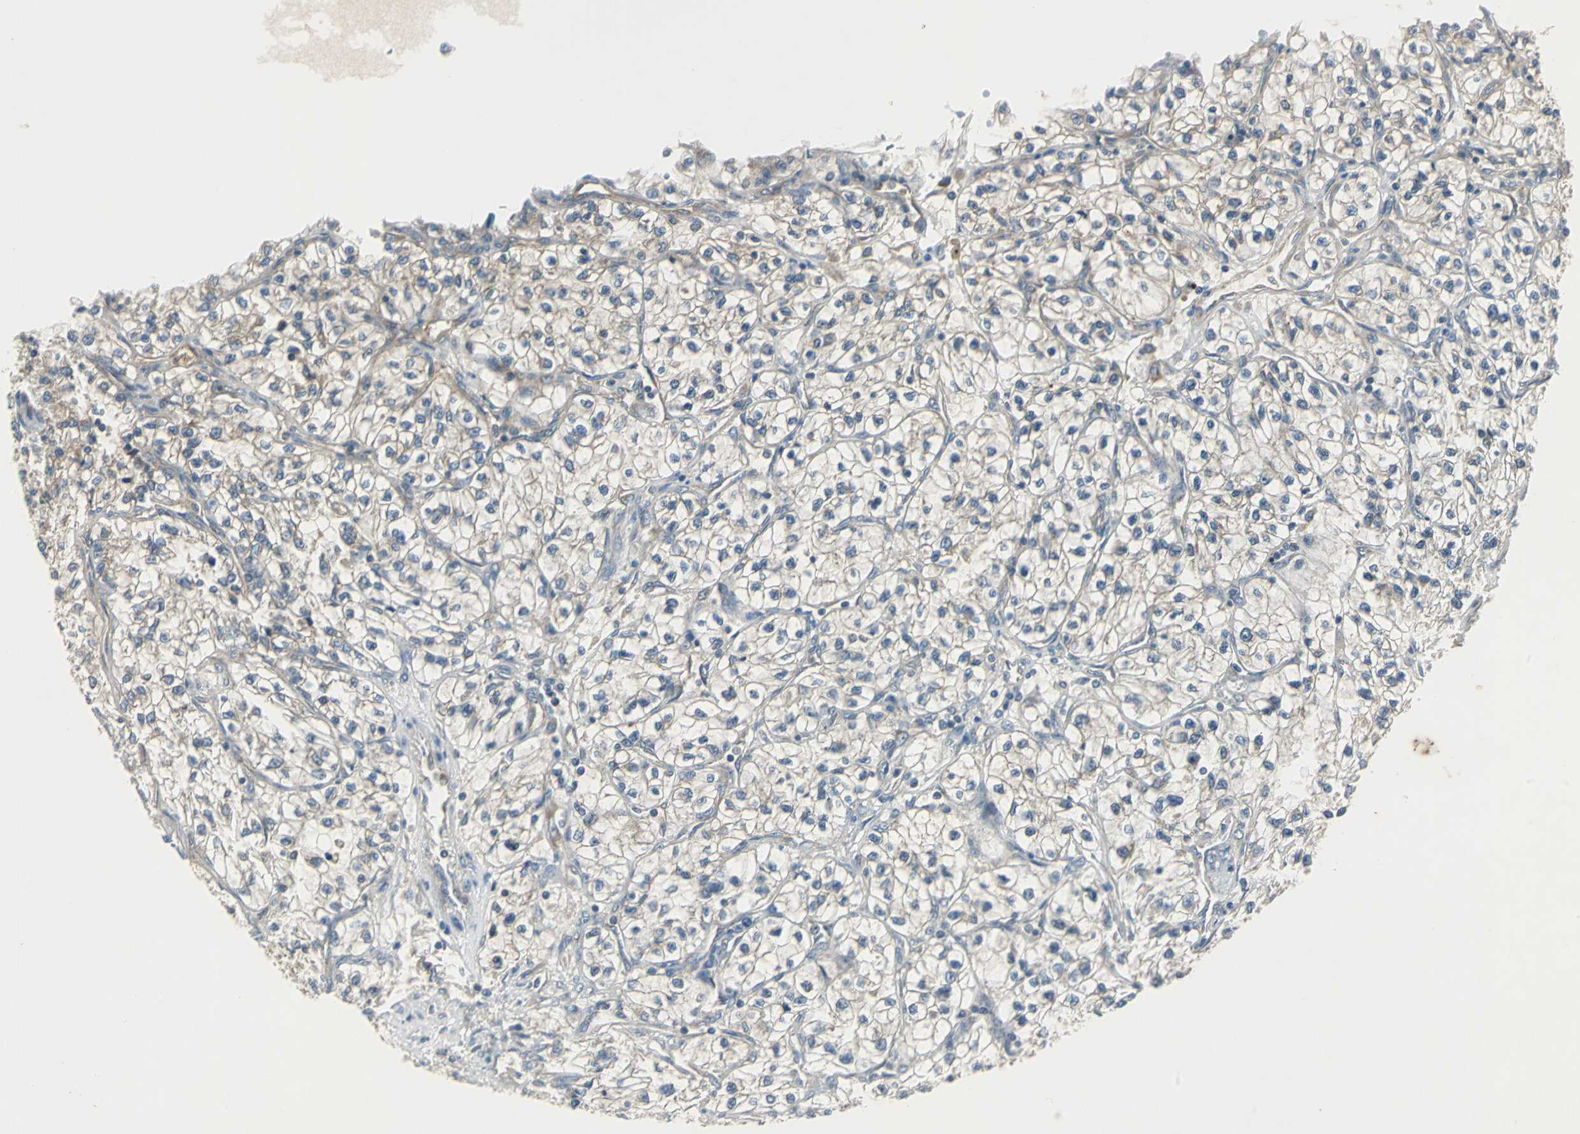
{"staining": {"intensity": "weak", "quantity": "25%-75%", "location": "cytoplasmic/membranous"}, "tissue": "renal cancer", "cell_type": "Tumor cells", "image_type": "cancer", "snomed": [{"axis": "morphology", "description": "Adenocarcinoma, NOS"}, {"axis": "topography", "description": "Kidney"}], "caption": "The image exhibits a brown stain indicating the presence of a protein in the cytoplasmic/membranous of tumor cells in adenocarcinoma (renal).", "gene": "SLC2A13", "patient": {"sex": "female", "age": 57}}